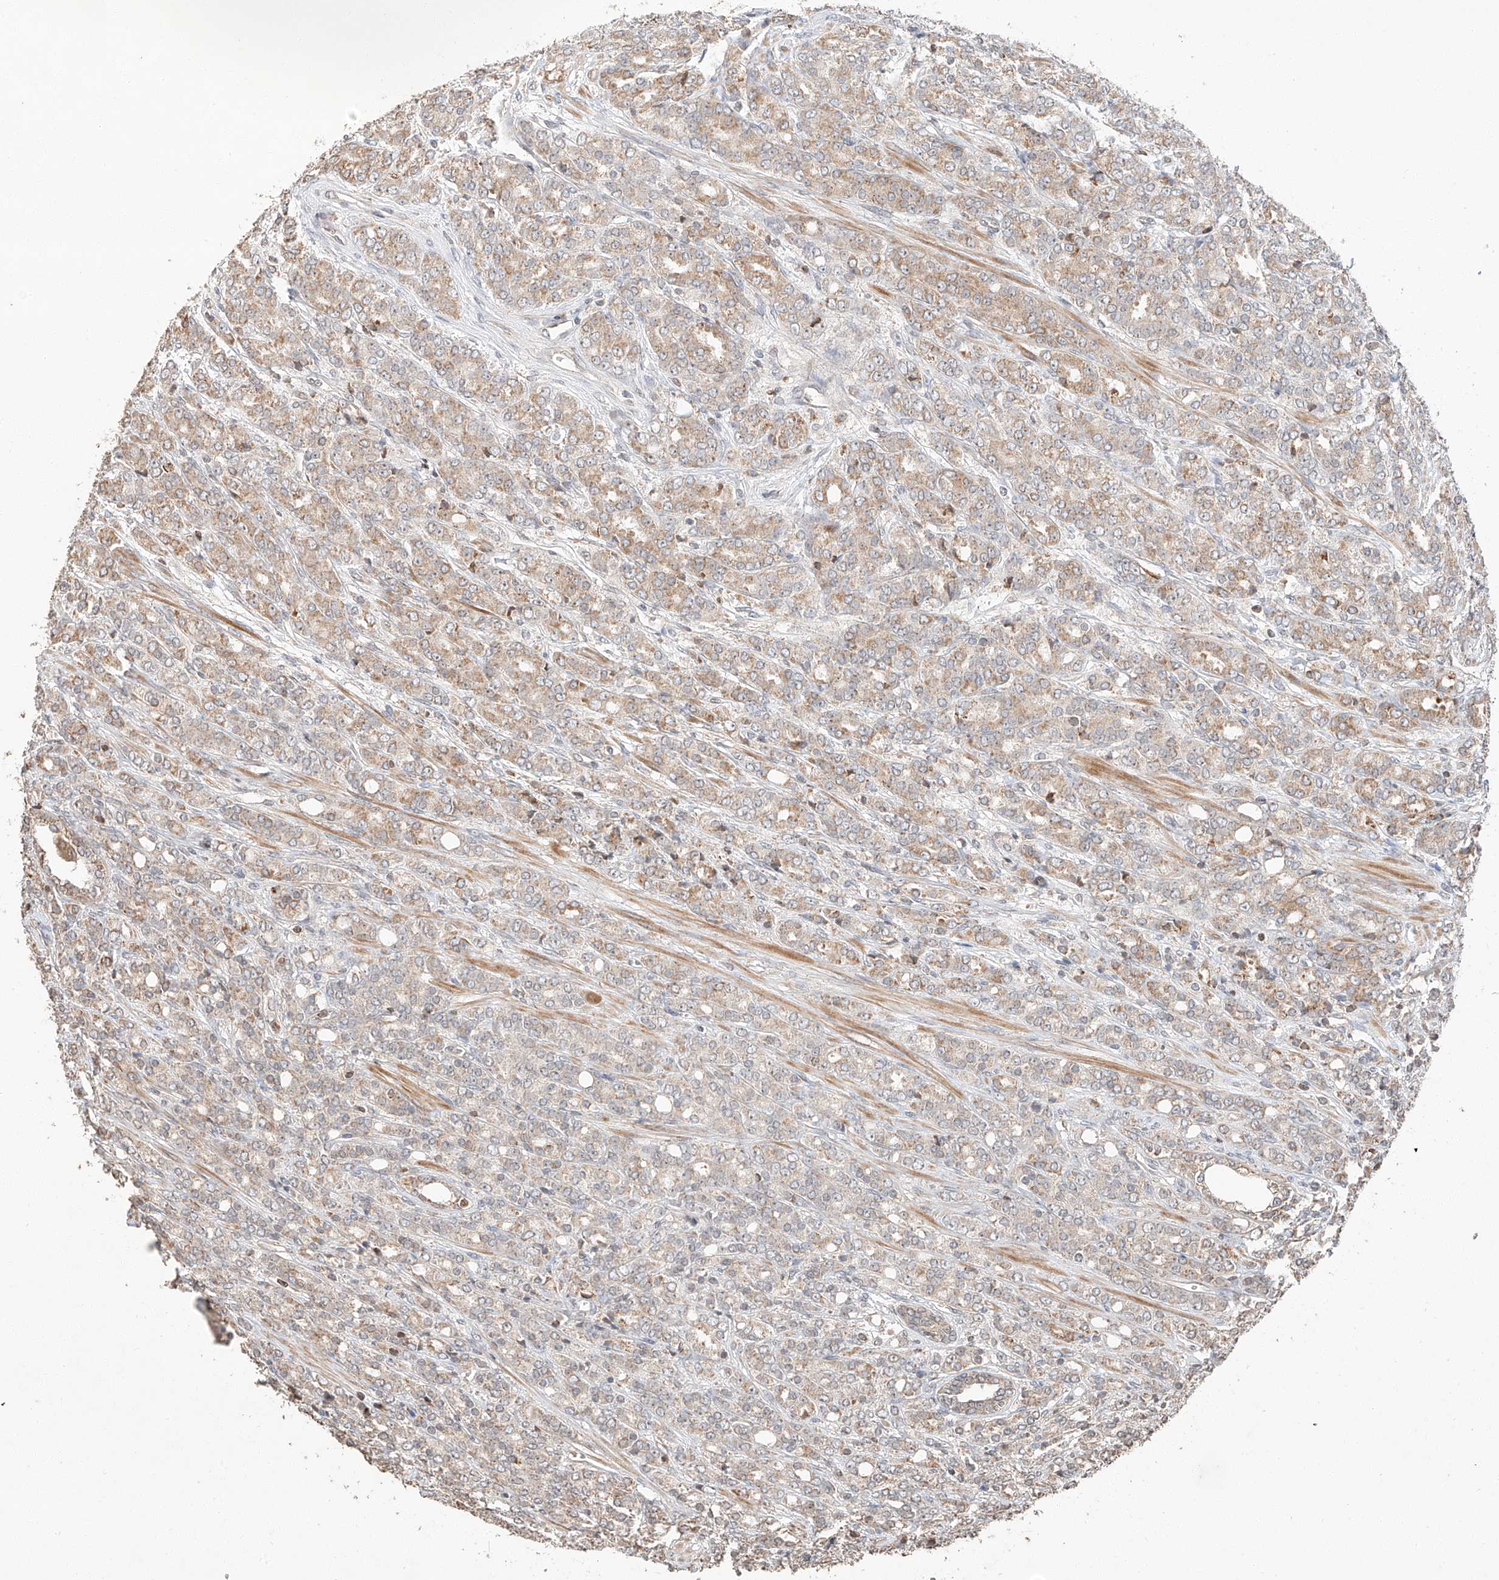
{"staining": {"intensity": "weak", "quantity": ">75%", "location": "cytoplasmic/membranous"}, "tissue": "prostate cancer", "cell_type": "Tumor cells", "image_type": "cancer", "snomed": [{"axis": "morphology", "description": "Adenocarcinoma, High grade"}, {"axis": "topography", "description": "Prostate"}], "caption": "This is an image of IHC staining of prostate cancer, which shows weak expression in the cytoplasmic/membranous of tumor cells.", "gene": "ARHGAP33", "patient": {"sex": "male", "age": 62}}